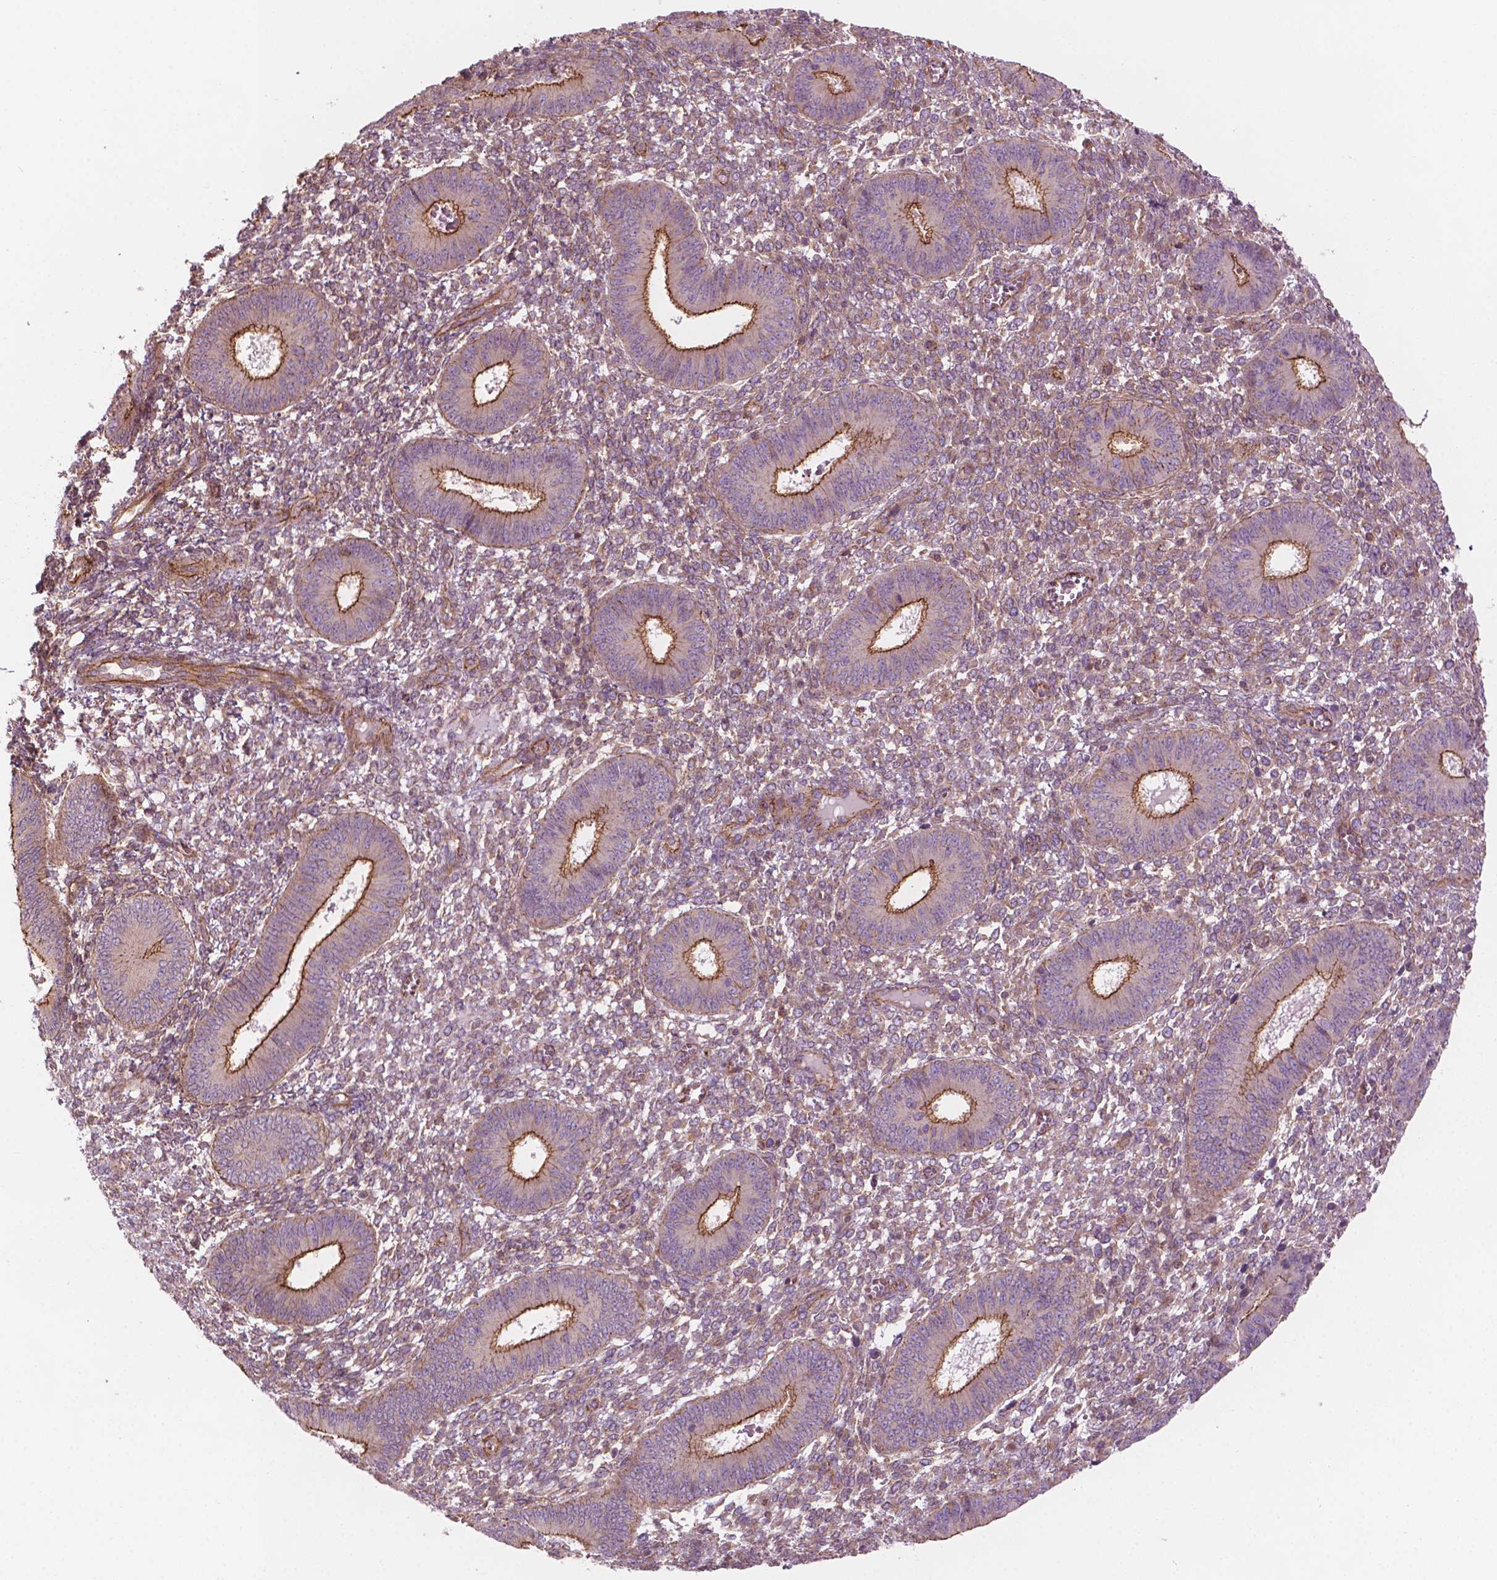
{"staining": {"intensity": "negative", "quantity": "none", "location": "none"}, "tissue": "endometrium", "cell_type": "Cells in endometrial stroma", "image_type": "normal", "snomed": [{"axis": "morphology", "description": "Normal tissue, NOS"}, {"axis": "topography", "description": "Endometrium"}], "caption": "Immunohistochemical staining of unremarkable endometrium displays no significant positivity in cells in endometrial stroma.", "gene": "SURF4", "patient": {"sex": "female", "age": 42}}